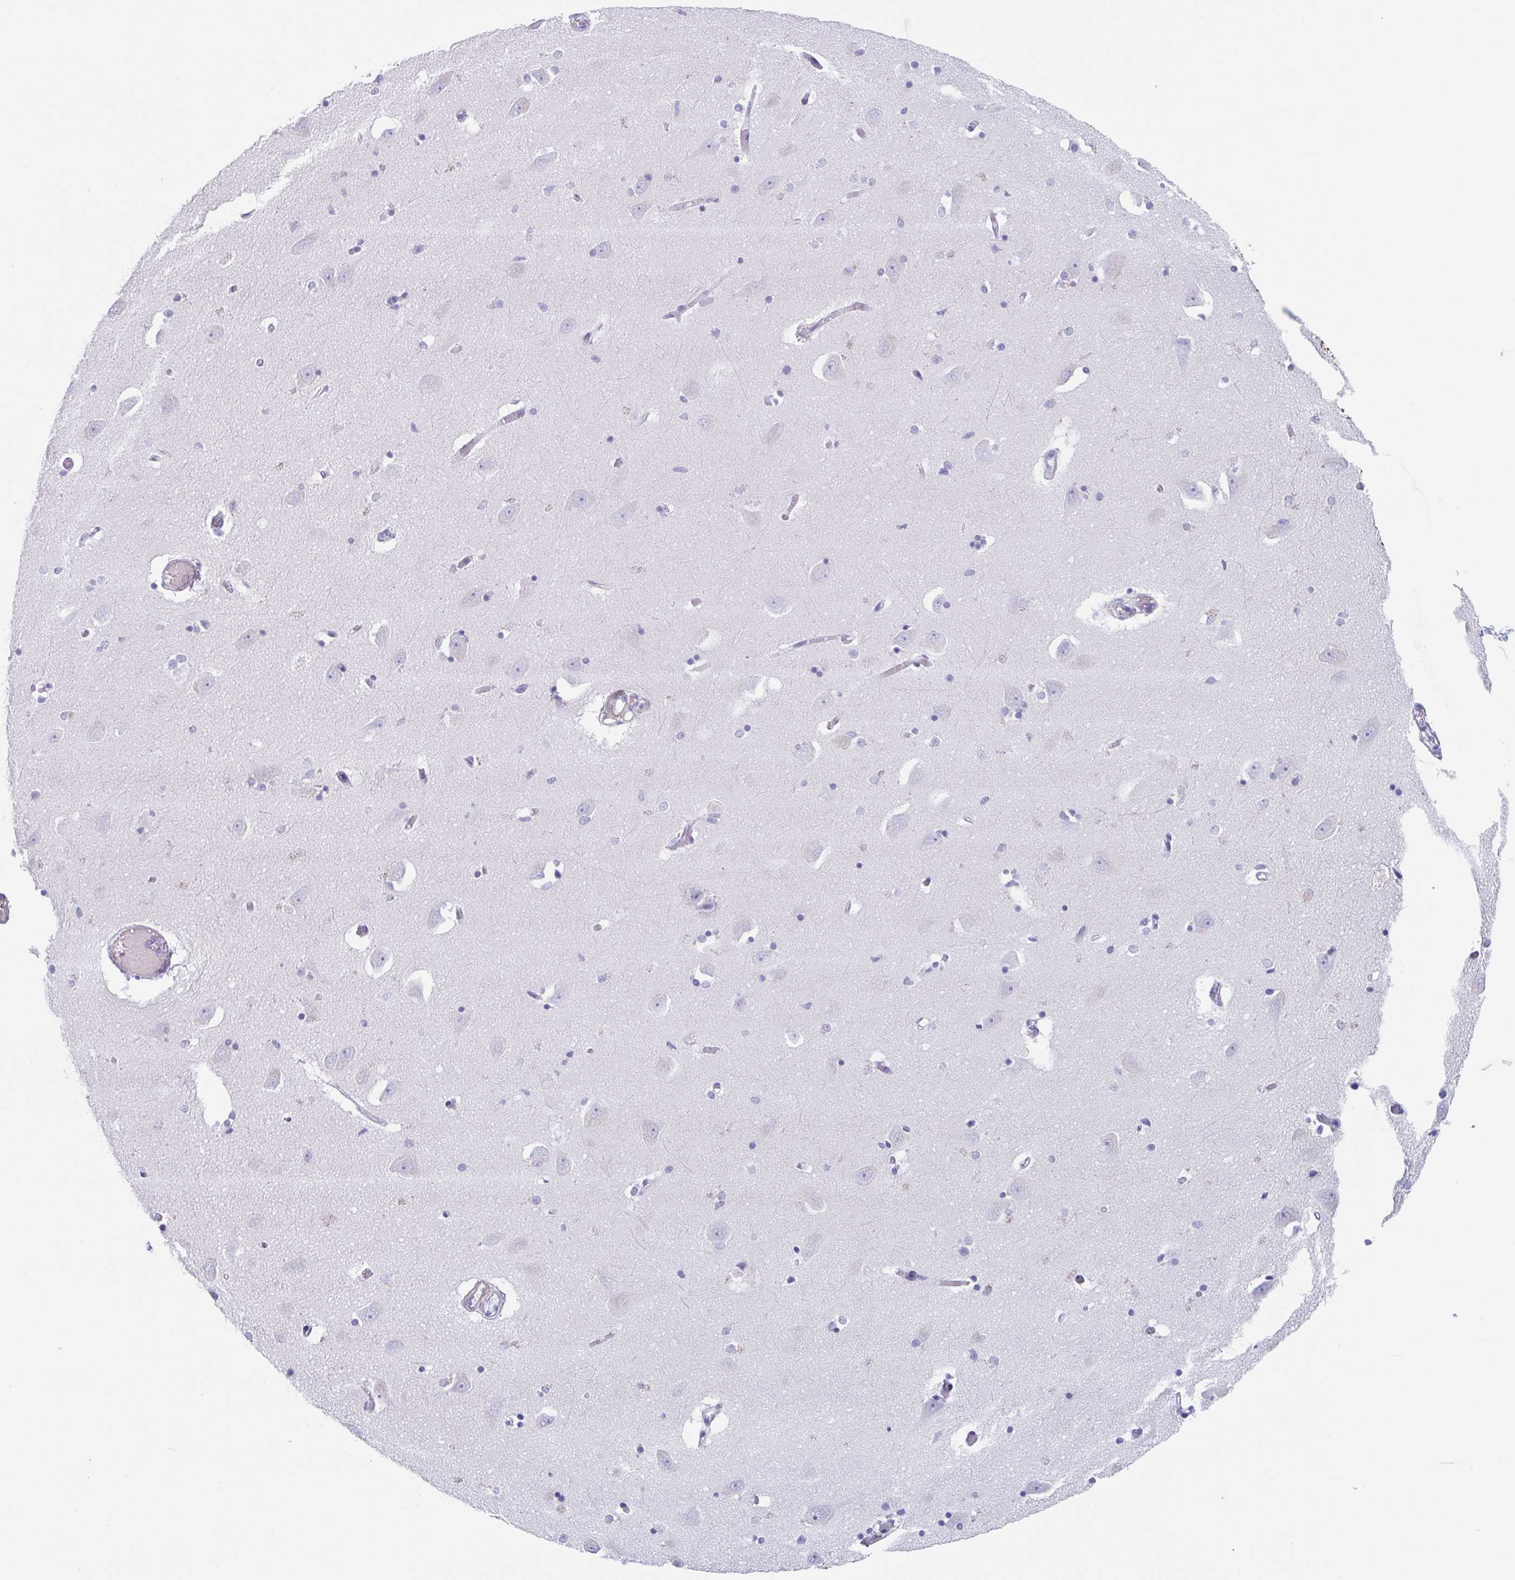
{"staining": {"intensity": "negative", "quantity": "none", "location": "none"}, "tissue": "caudate", "cell_type": "Glial cells", "image_type": "normal", "snomed": [{"axis": "morphology", "description": "Normal tissue, NOS"}, {"axis": "topography", "description": "Lateral ventricle wall"}, {"axis": "topography", "description": "Hippocampus"}], "caption": "The image shows no staining of glial cells in normal caudate. (DAB immunohistochemistry, high magnification).", "gene": "TAS2R41", "patient": {"sex": "female", "age": 63}}